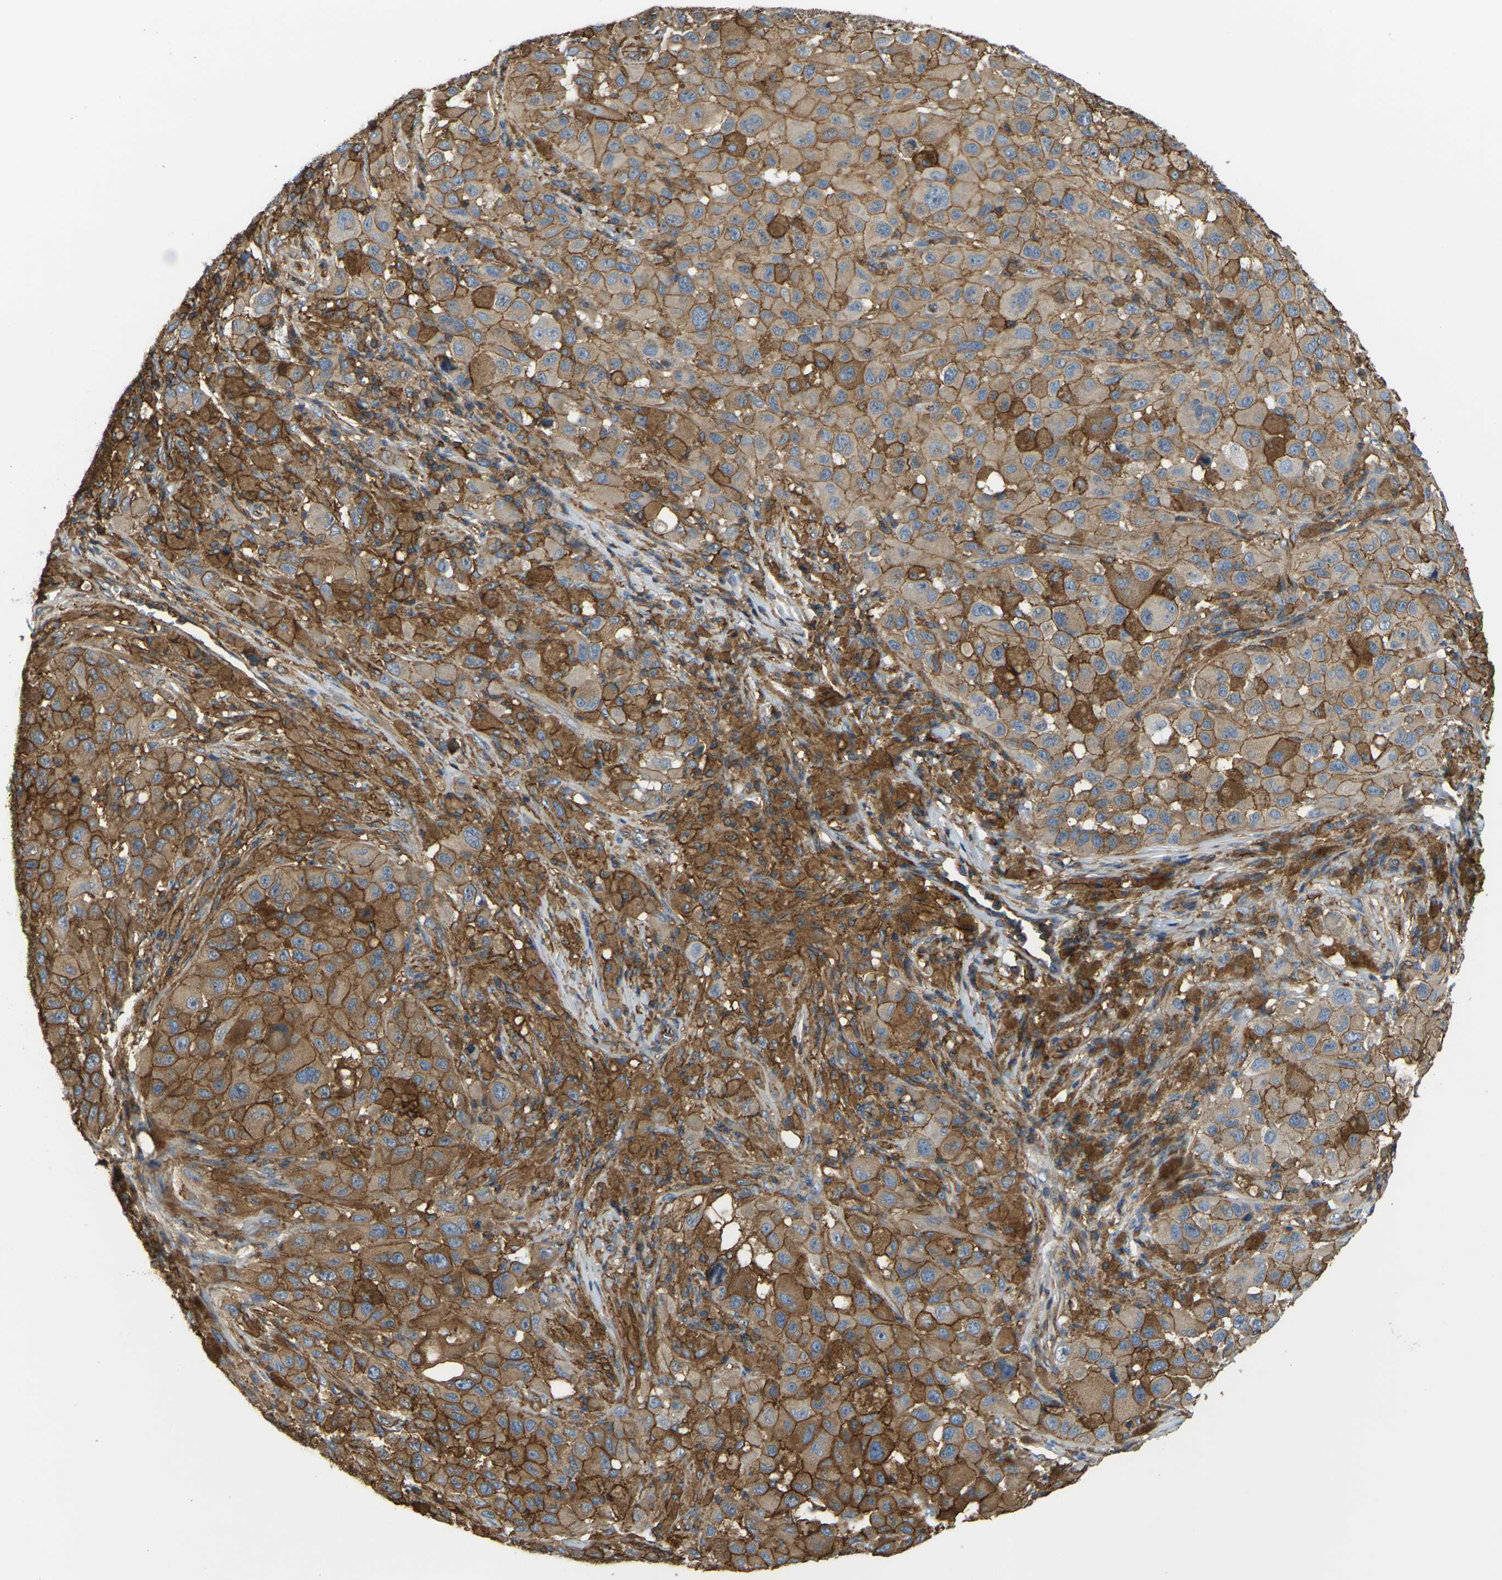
{"staining": {"intensity": "moderate", "quantity": ">75%", "location": "cytoplasmic/membranous"}, "tissue": "melanoma", "cell_type": "Tumor cells", "image_type": "cancer", "snomed": [{"axis": "morphology", "description": "Malignant melanoma, NOS"}, {"axis": "topography", "description": "Skin"}], "caption": "Tumor cells exhibit medium levels of moderate cytoplasmic/membranous expression in about >75% of cells in malignant melanoma.", "gene": "IQGAP1", "patient": {"sex": "male", "age": 96}}